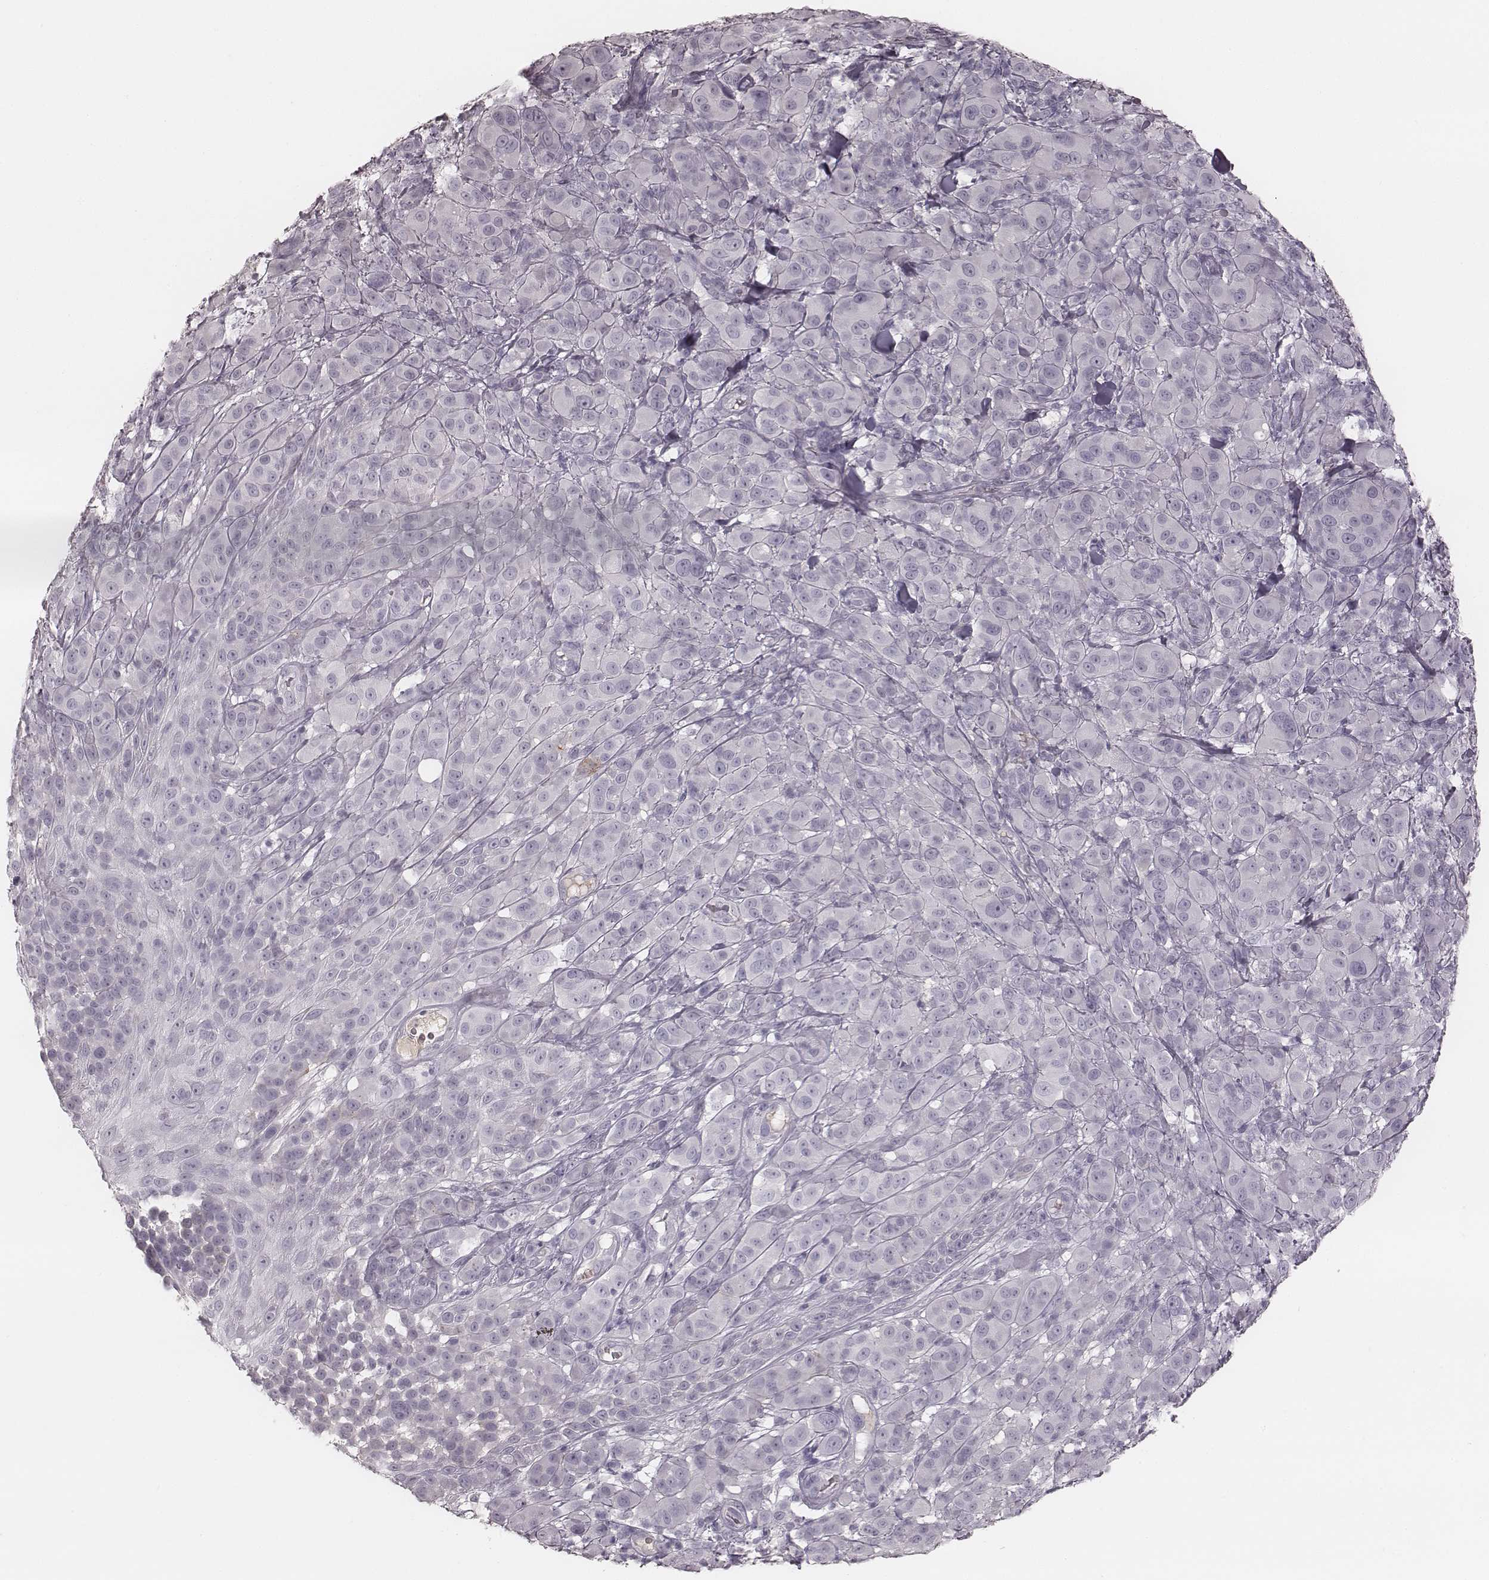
{"staining": {"intensity": "negative", "quantity": "none", "location": "none"}, "tissue": "melanoma", "cell_type": "Tumor cells", "image_type": "cancer", "snomed": [{"axis": "morphology", "description": "Malignant melanoma, NOS"}, {"axis": "topography", "description": "Skin"}], "caption": "Tumor cells are negative for protein expression in human melanoma.", "gene": "SMIM24", "patient": {"sex": "female", "age": 87}}